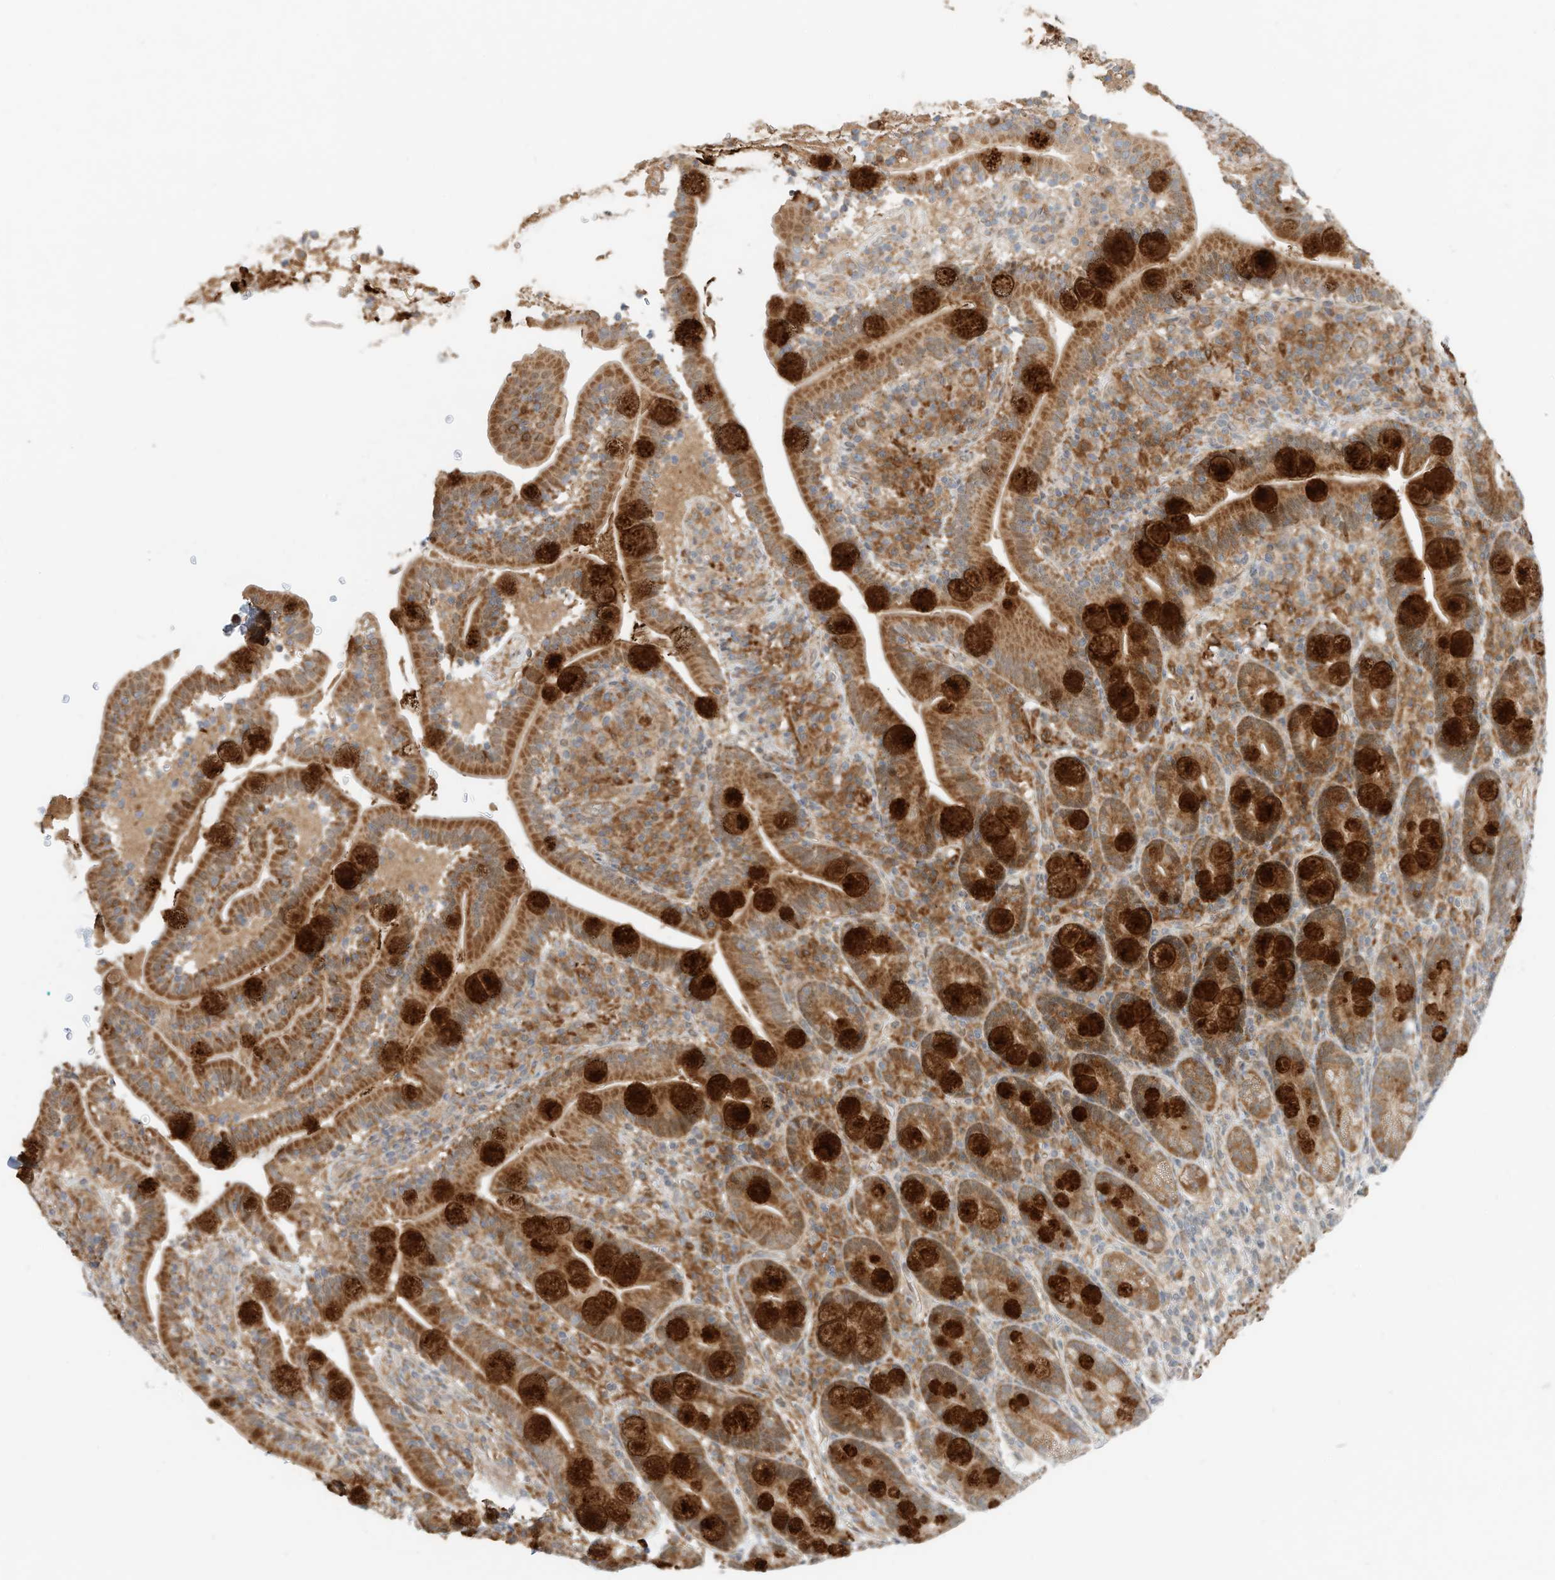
{"staining": {"intensity": "strong", "quantity": ">75%", "location": "cytoplasmic/membranous"}, "tissue": "duodenum", "cell_type": "Glandular cells", "image_type": "normal", "snomed": [{"axis": "morphology", "description": "Normal tissue, NOS"}, {"axis": "topography", "description": "Duodenum"}], "caption": "Immunohistochemical staining of unremarkable duodenum shows high levels of strong cytoplasmic/membranous positivity in about >75% of glandular cells. (IHC, brightfield microscopy, high magnification).", "gene": "CPAMD8", "patient": {"sex": "male", "age": 35}}